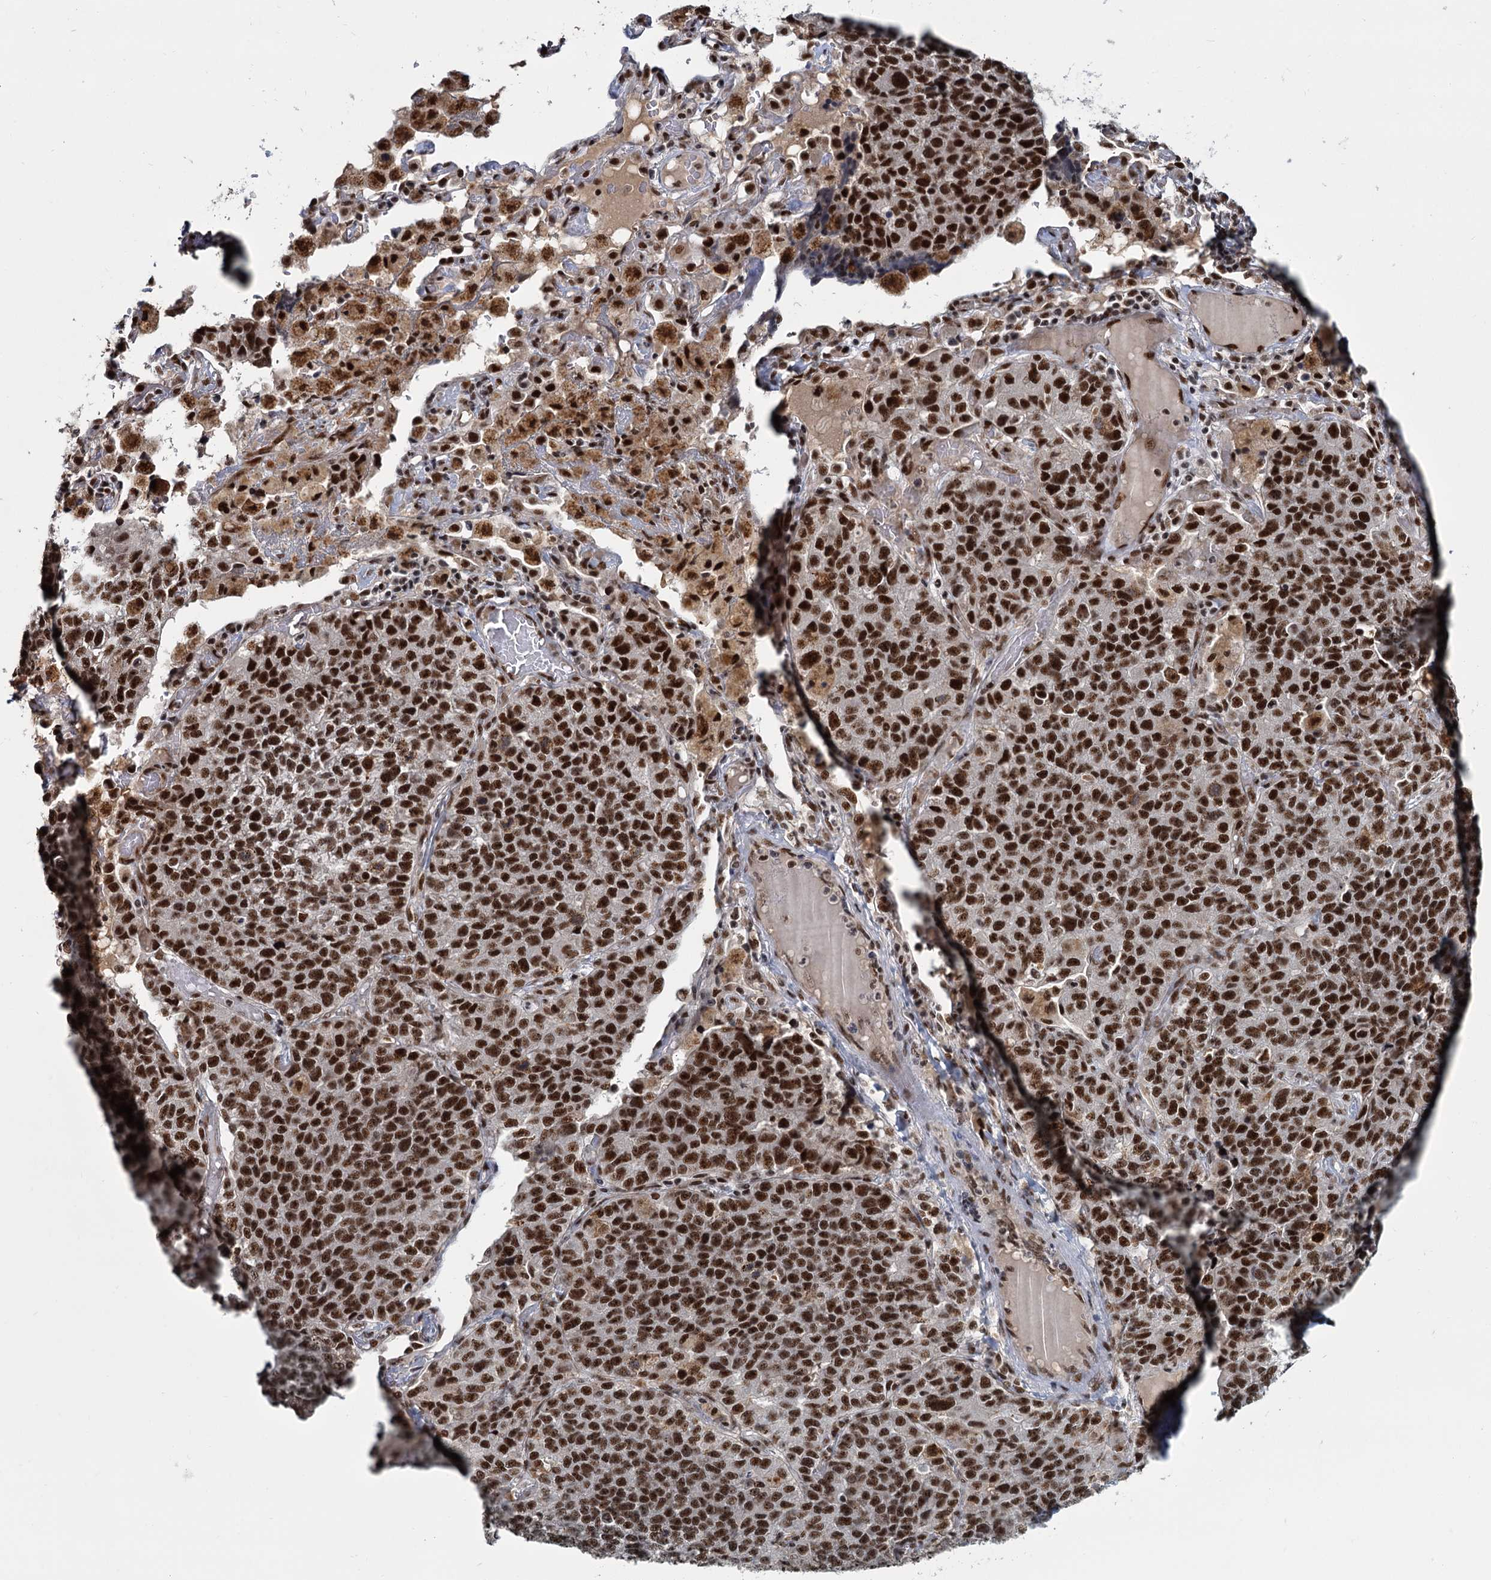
{"staining": {"intensity": "strong", "quantity": ">75%", "location": "nuclear"}, "tissue": "lung cancer", "cell_type": "Tumor cells", "image_type": "cancer", "snomed": [{"axis": "morphology", "description": "Adenocarcinoma, NOS"}, {"axis": "topography", "description": "Lung"}], "caption": "Immunohistochemistry (IHC) staining of lung adenocarcinoma, which displays high levels of strong nuclear positivity in approximately >75% of tumor cells indicating strong nuclear protein positivity. The staining was performed using DAB (brown) for protein detection and nuclei were counterstained in hematoxylin (blue).", "gene": "WBP4", "patient": {"sex": "male", "age": 49}}